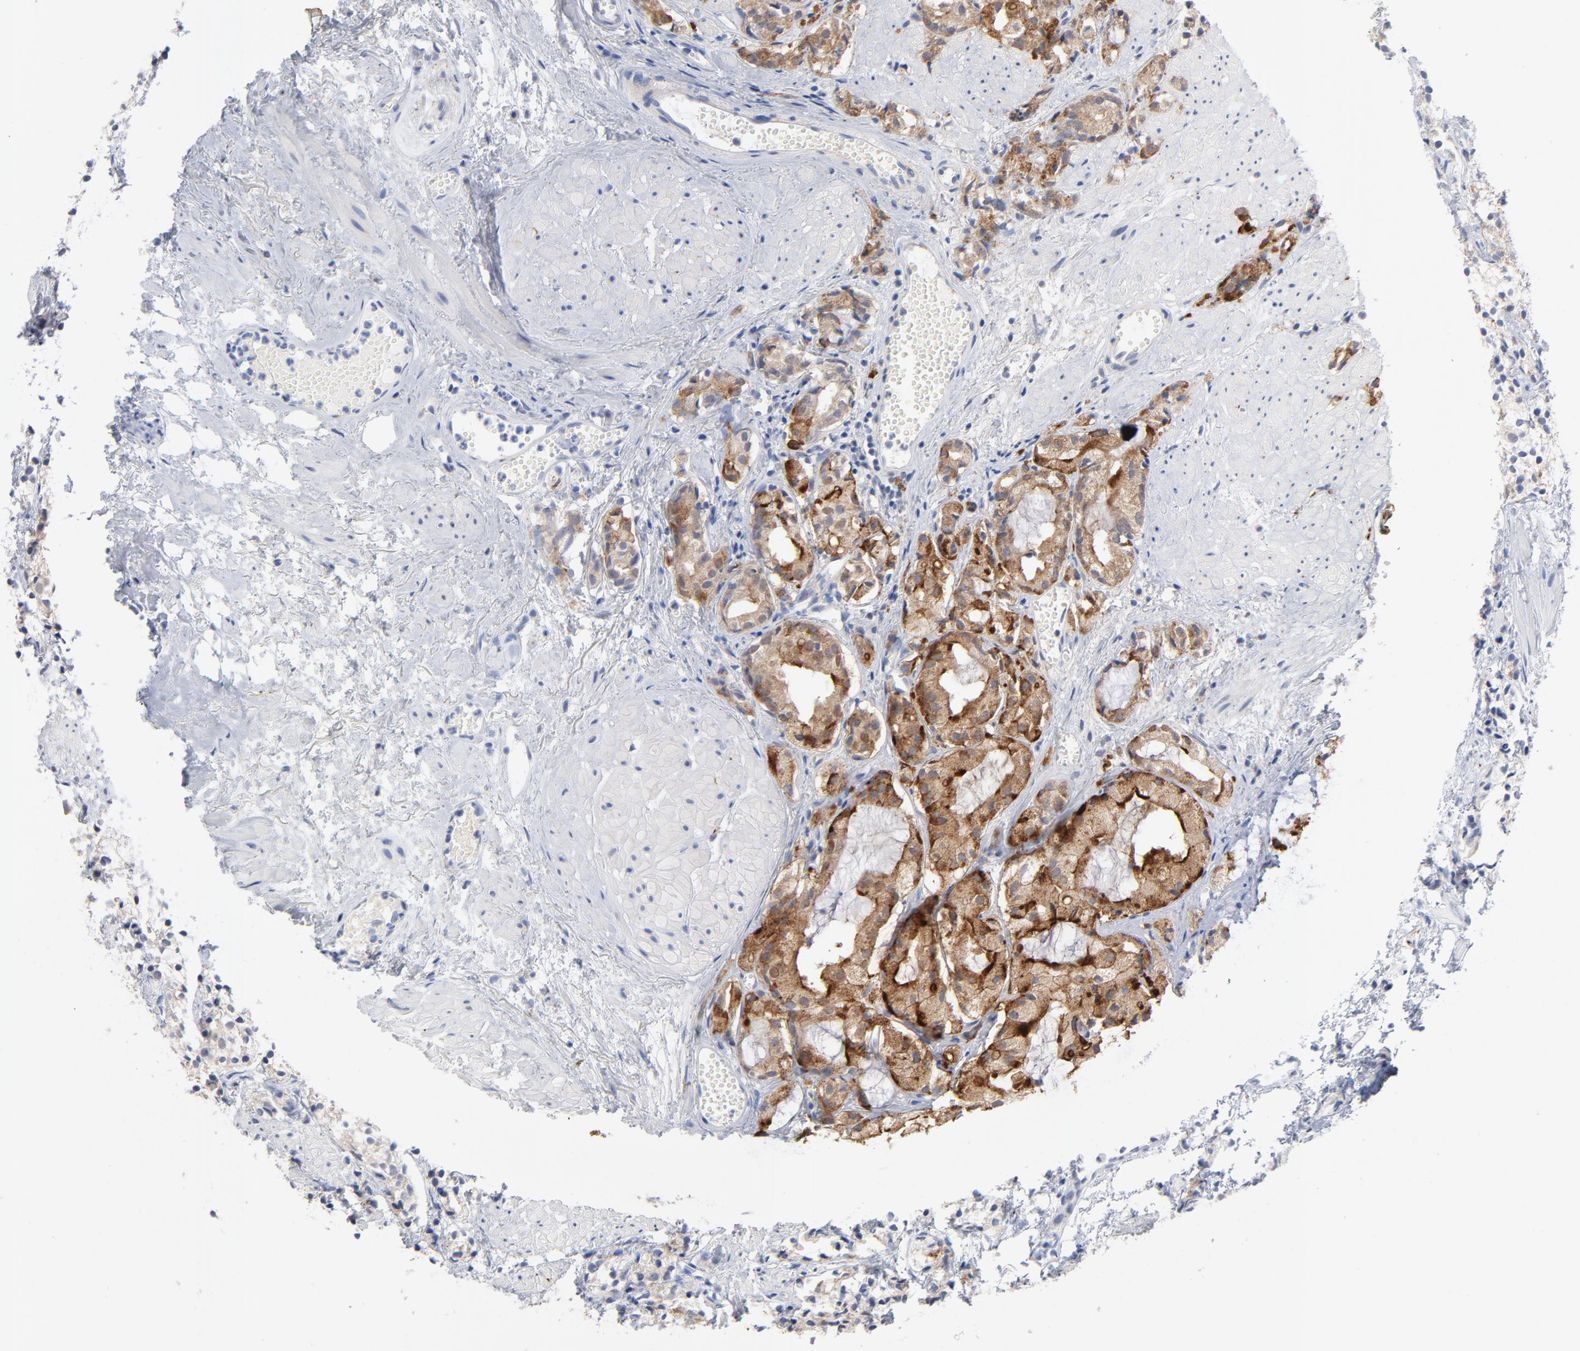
{"staining": {"intensity": "strong", "quantity": ">75%", "location": "cytoplasmic/membranous"}, "tissue": "prostate cancer", "cell_type": "Tumor cells", "image_type": "cancer", "snomed": [{"axis": "morphology", "description": "Adenocarcinoma, High grade"}, {"axis": "topography", "description": "Prostate"}], "caption": "Approximately >75% of tumor cells in prostate cancer (high-grade adenocarcinoma) show strong cytoplasmic/membranous protein staining as visualized by brown immunohistochemical staining.", "gene": "CPE", "patient": {"sex": "male", "age": 85}}